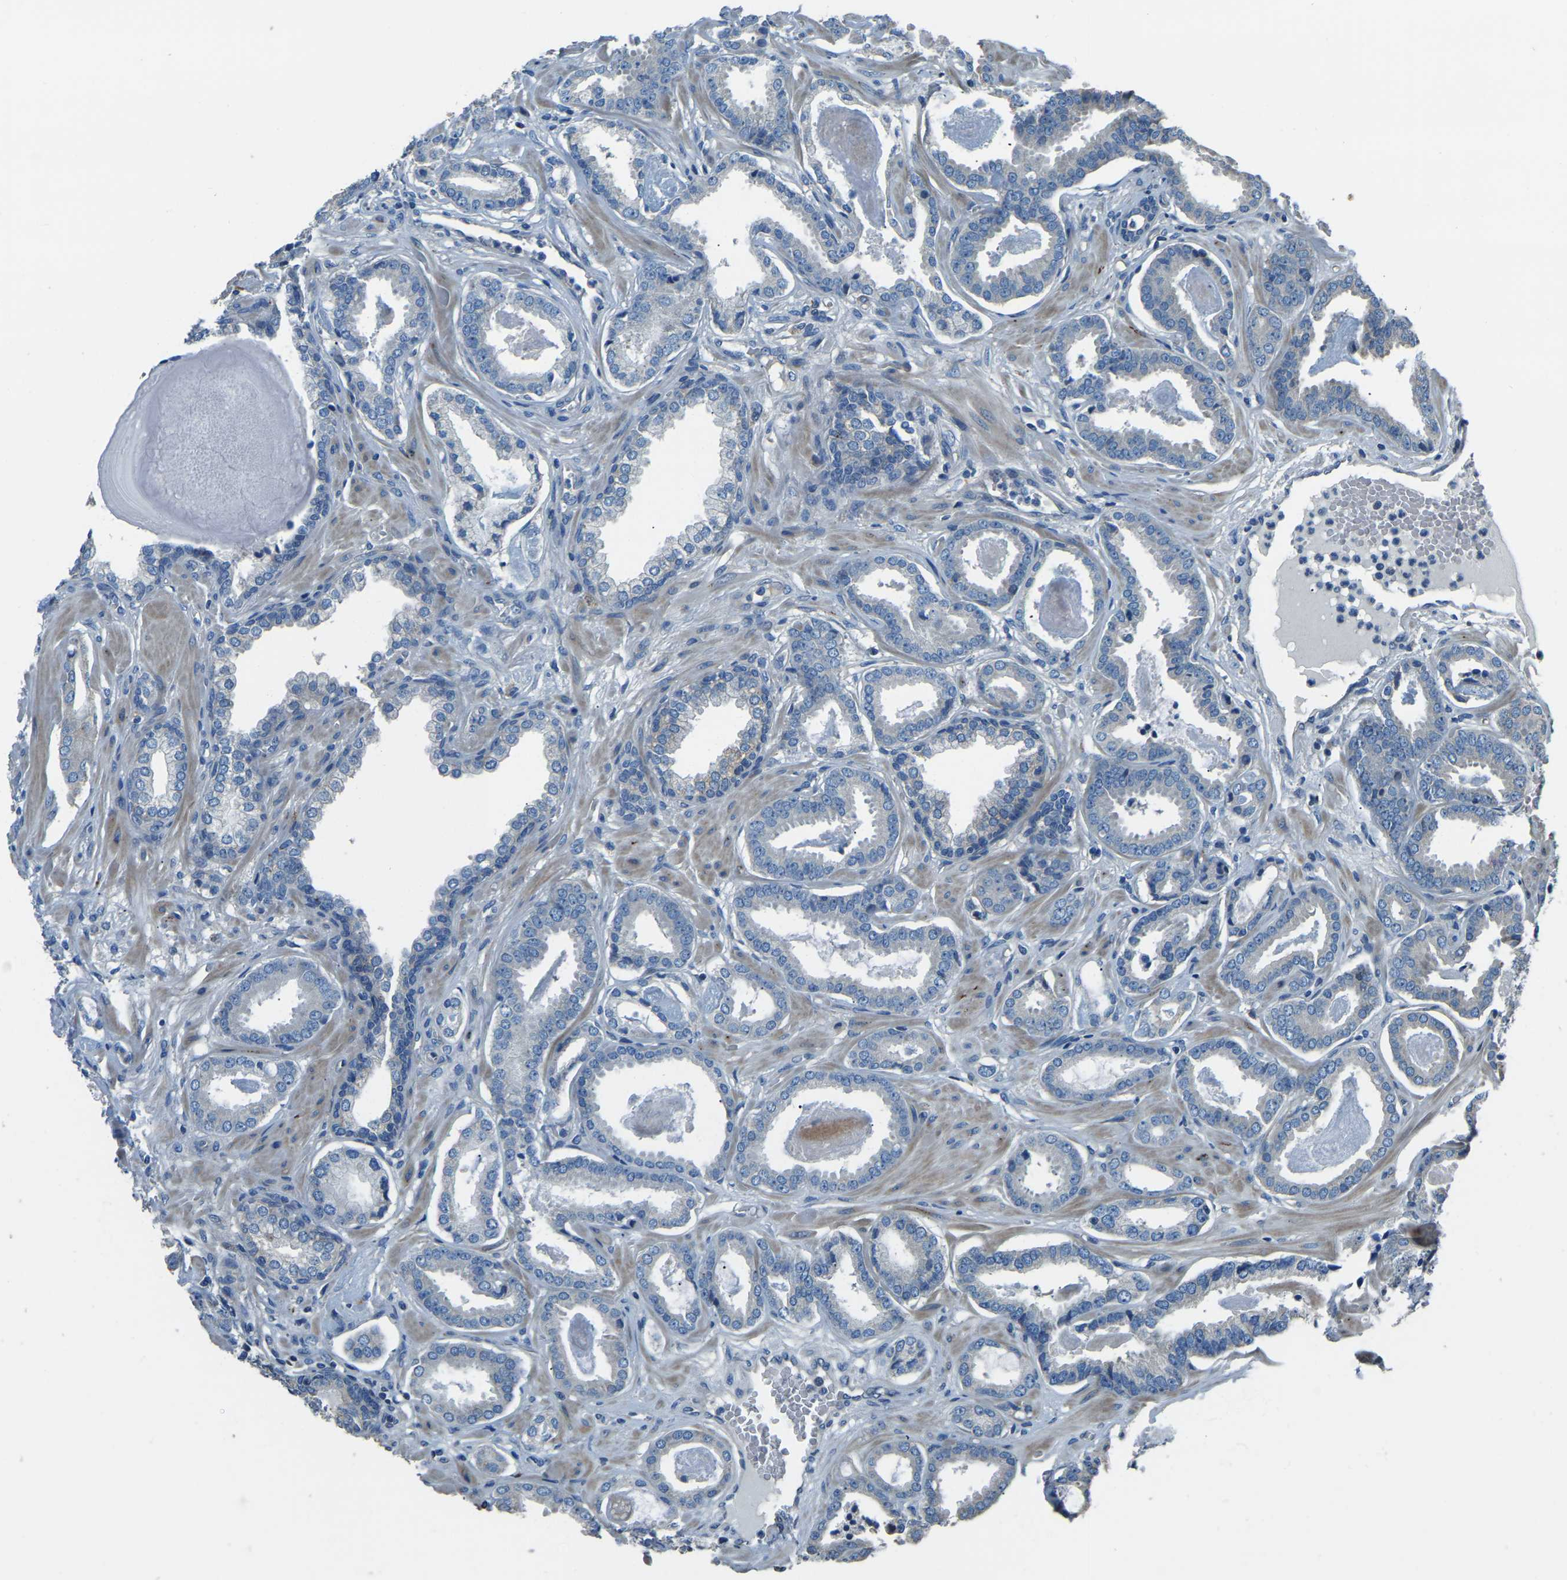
{"staining": {"intensity": "negative", "quantity": "none", "location": "none"}, "tissue": "prostate cancer", "cell_type": "Tumor cells", "image_type": "cancer", "snomed": [{"axis": "morphology", "description": "Adenocarcinoma, Low grade"}, {"axis": "topography", "description": "Prostate"}], "caption": "An image of human prostate cancer is negative for staining in tumor cells.", "gene": "COL3A1", "patient": {"sex": "male", "age": 53}}